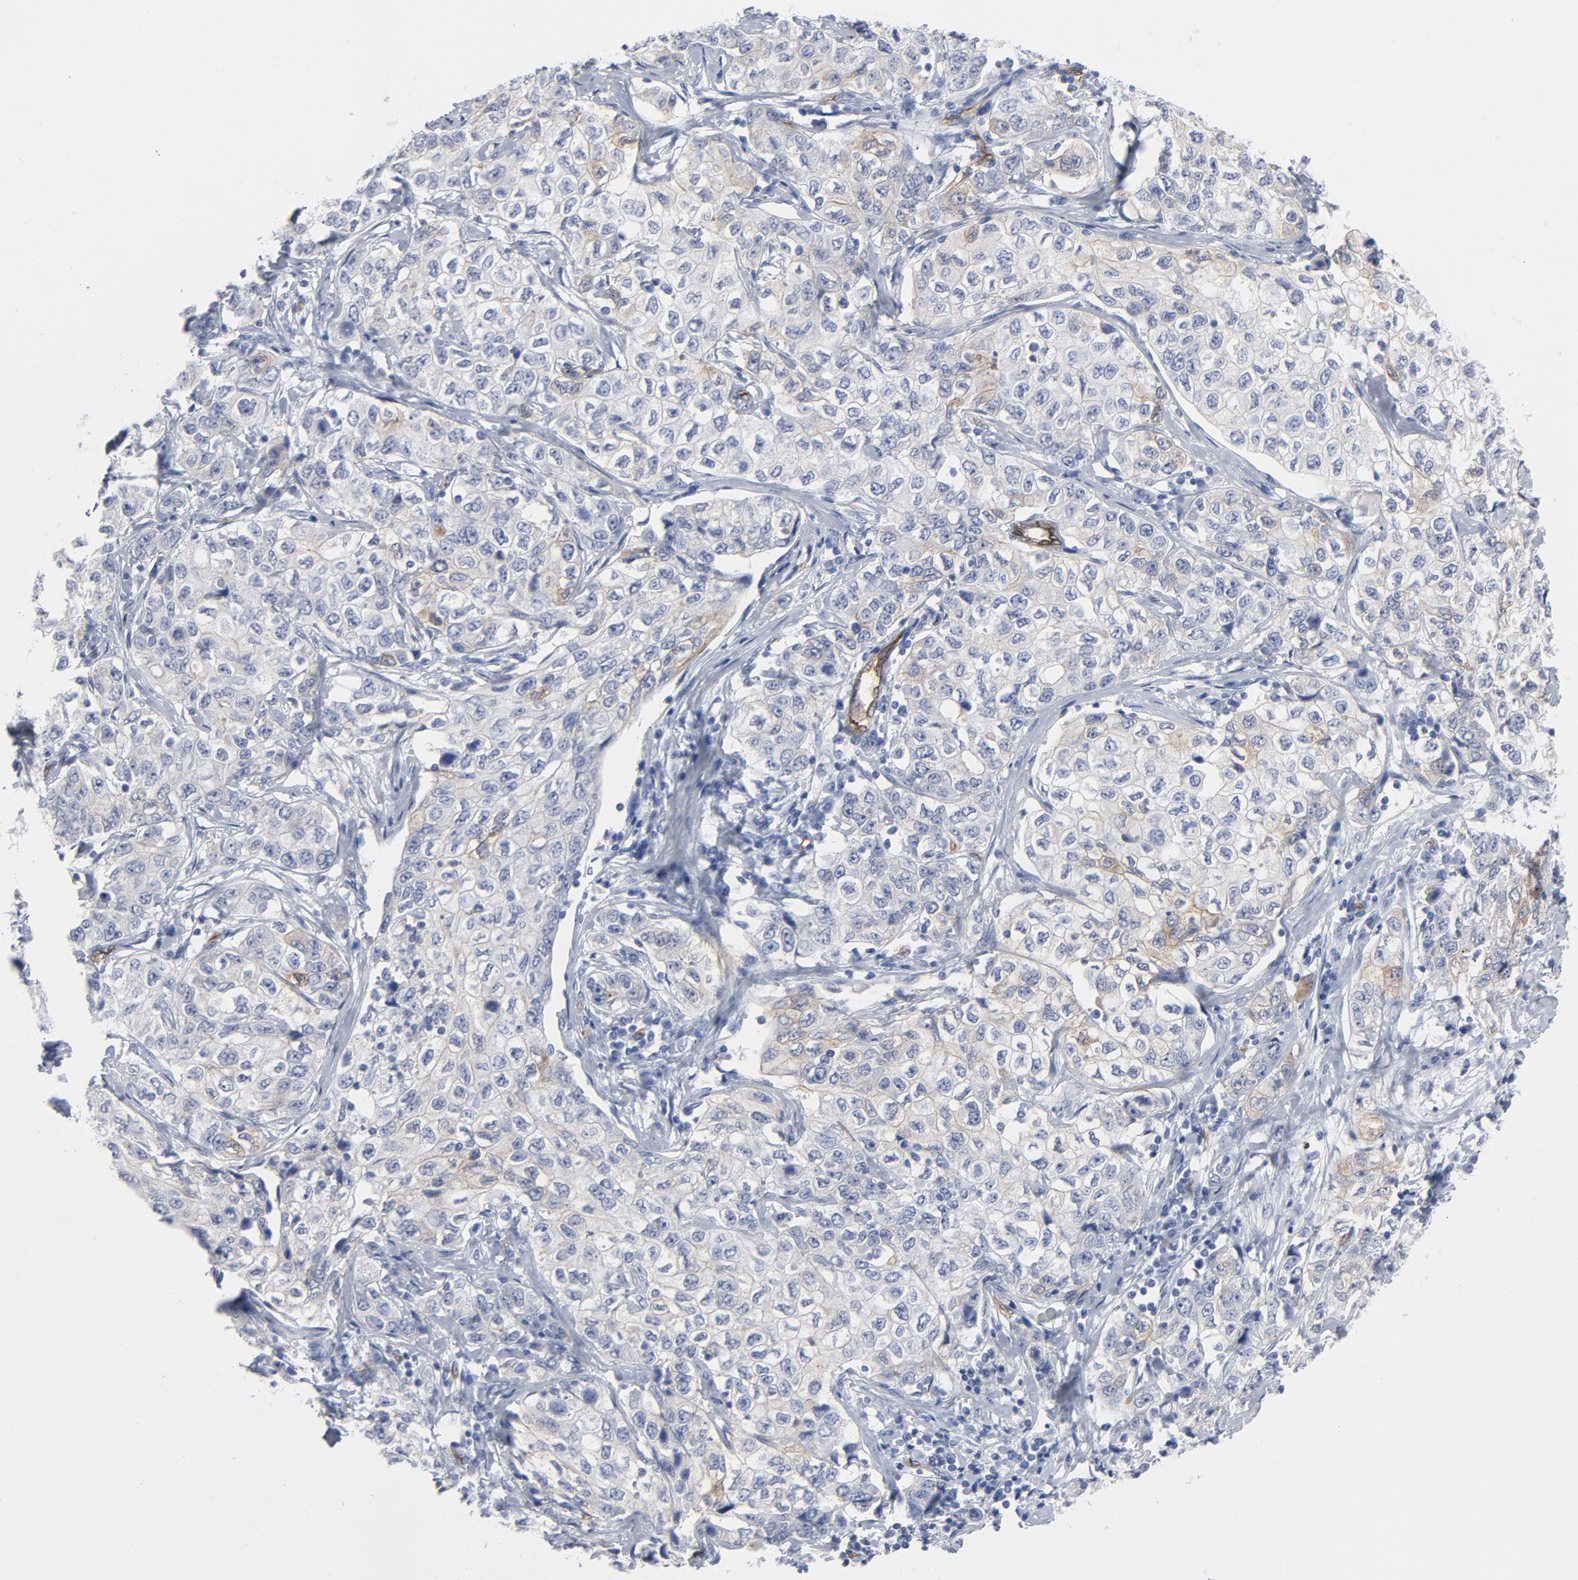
{"staining": {"intensity": "weak", "quantity": "25%-75%", "location": "cytoplasmic/membranous"}, "tissue": "stomach cancer", "cell_type": "Tumor cells", "image_type": "cancer", "snomed": [{"axis": "morphology", "description": "Adenocarcinoma, NOS"}, {"axis": "topography", "description": "Stomach"}], "caption": "IHC of human stomach cancer (adenocarcinoma) shows low levels of weak cytoplasmic/membranous expression in about 25%-75% of tumor cells.", "gene": "SHANK3", "patient": {"sex": "male", "age": 48}}